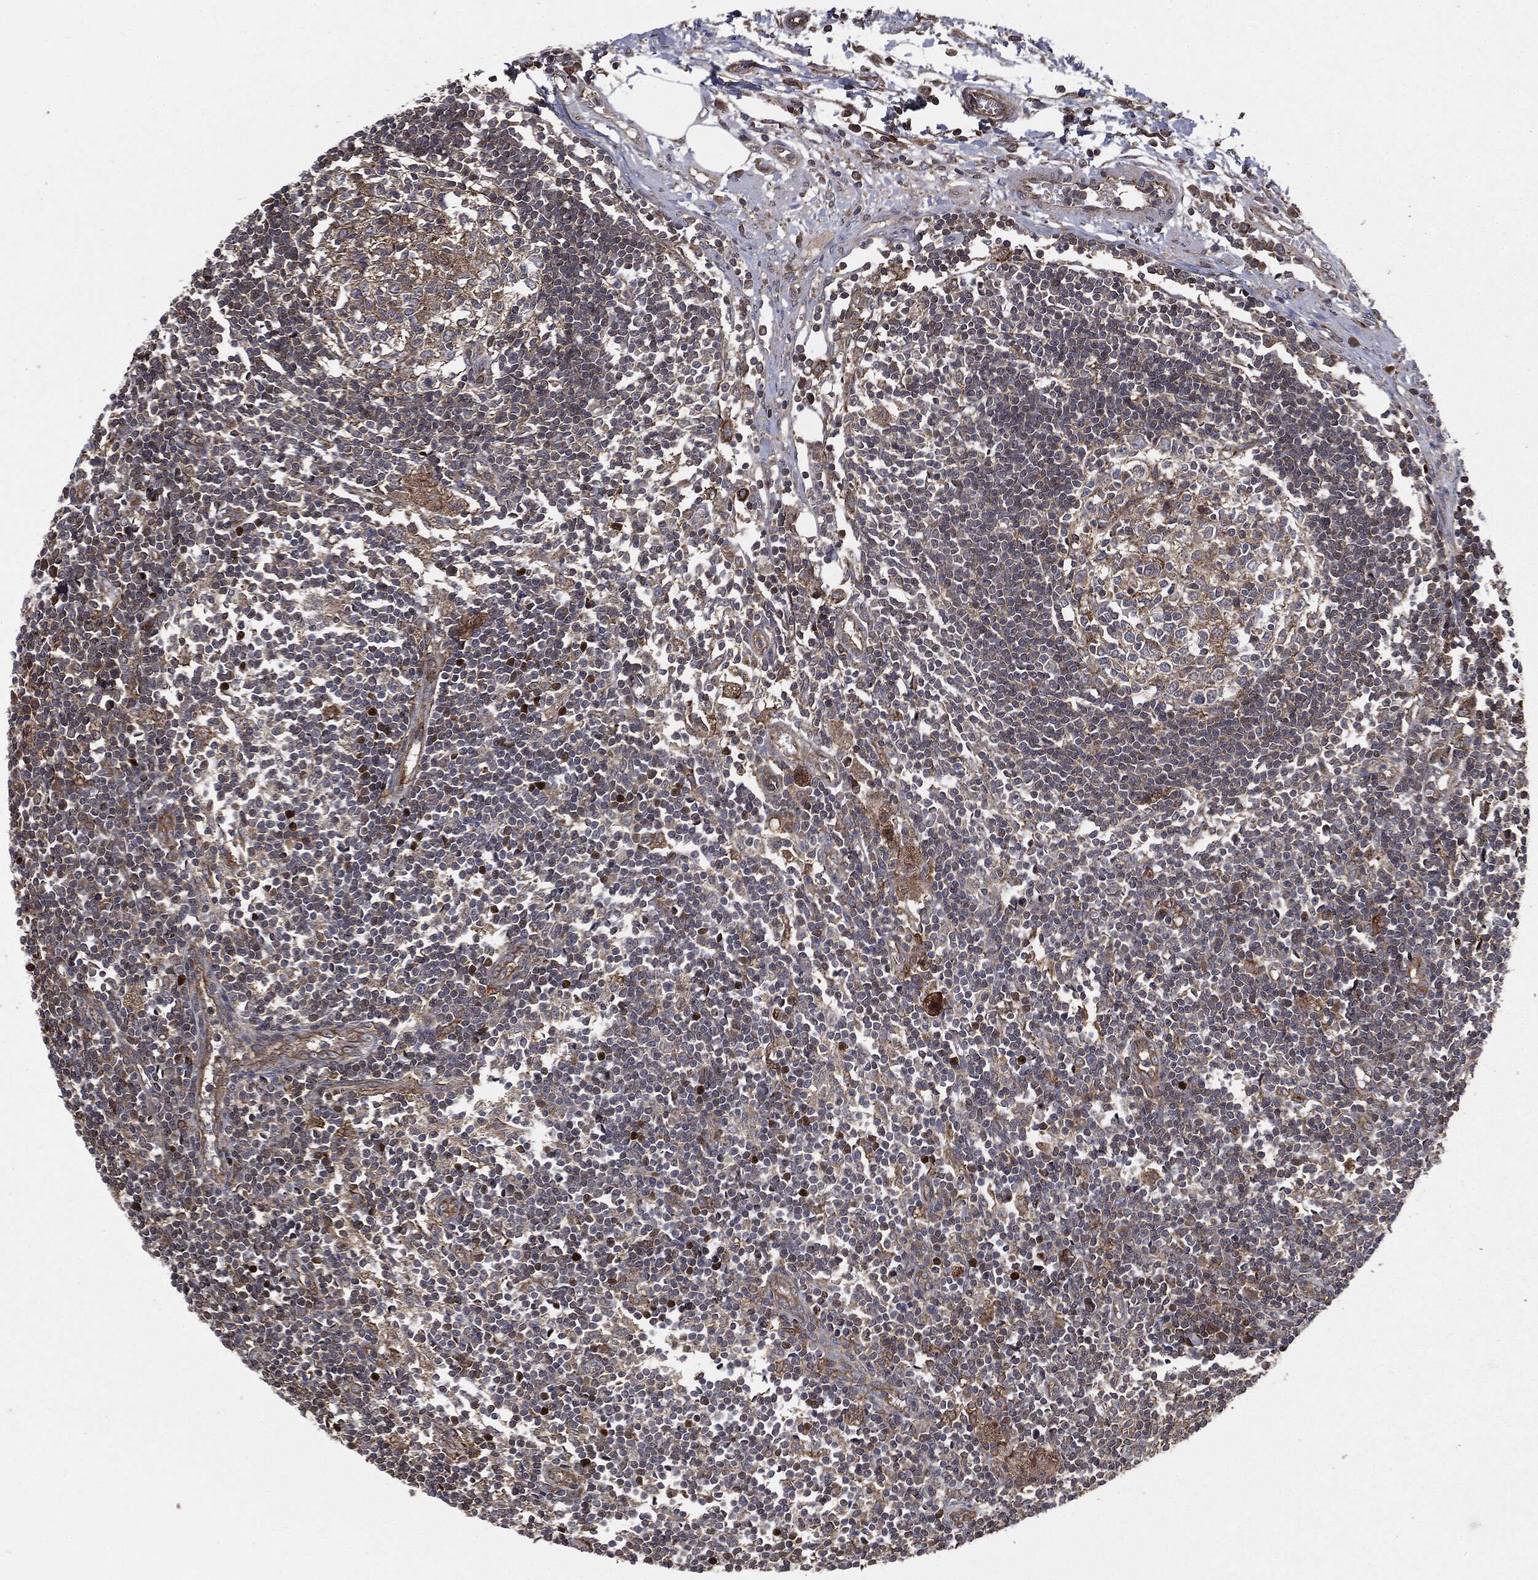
{"staining": {"intensity": "weak", "quantity": "25%-75%", "location": "cytoplasmic/membranous"}, "tissue": "lymph node", "cell_type": "Germinal center cells", "image_type": "normal", "snomed": [{"axis": "morphology", "description": "Normal tissue, NOS"}, {"axis": "morphology", "description": "Adenocarcinoma, NOS"}, {"axis": "topography", "description": "Lymph node"}, {"axis": "topography", "description": "Pancreas"}], "caption": "IHC of unremarkable lymph node displays low levels of weak cytoplasmic/membranous expression in about 25%-75% of germinal center cells.", "gene": "PLOD3", "patient": {"sex": "female", "age": 58}}